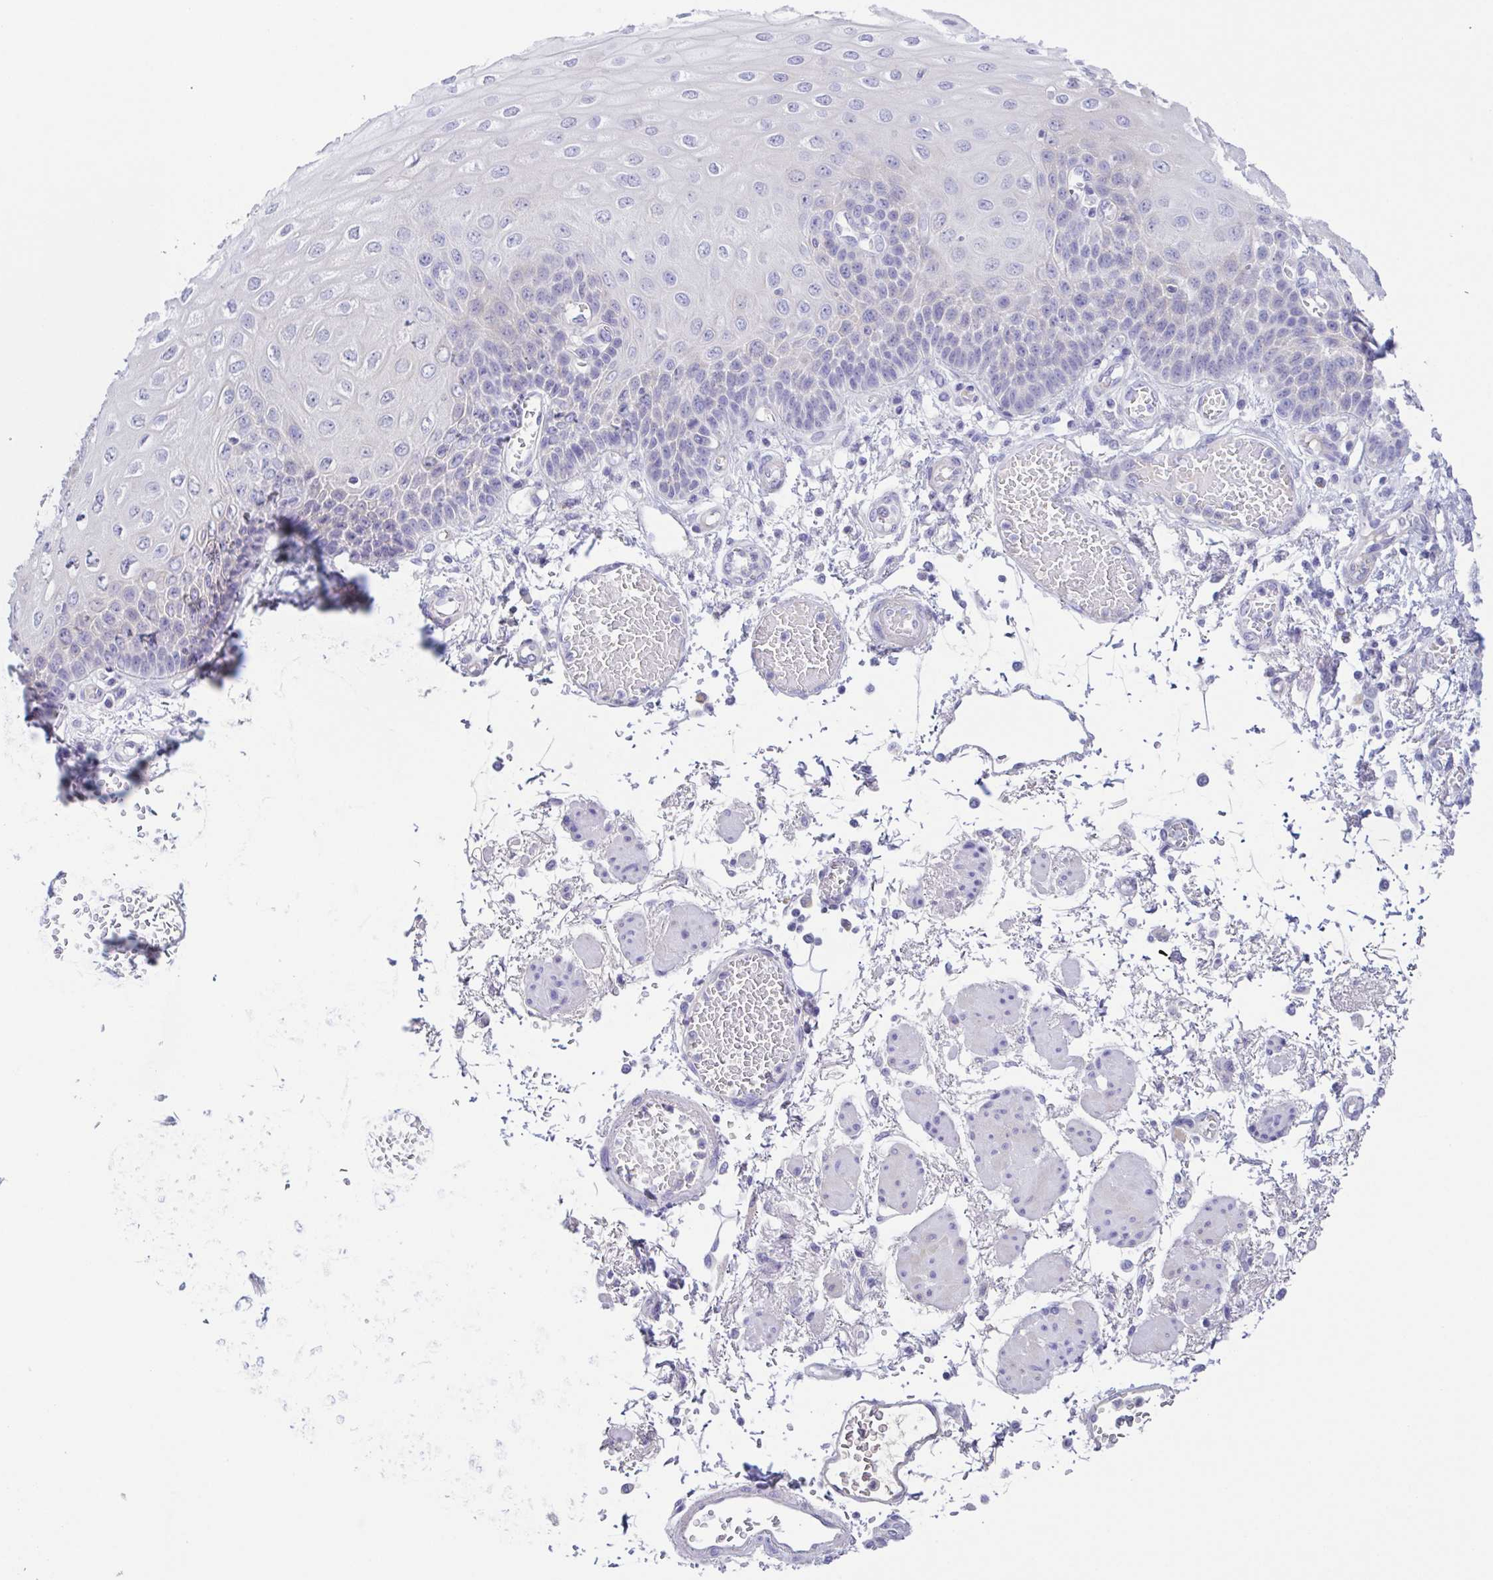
{"staining": {"intensity": "negative", "quantity": "none", "location": "none"}, "tissue": "esophagus", "cell_type": "Squamous epithelial cells", "image_type": "normal", "snomed": [{"axis": "morphology", "description": "Normal tissue, NOS"}, {"axis": "morphology", "description": "Adenocarcinoma, NOS"}, {"axis": "topography", "description": "Esophagus"}], "caption": "Immunohistochemistry (IHC) micrograph of unremarkable esophagus: human esophagus stained with DAB demonstrates no significant protein positivity in squamous epithelial cells.", "gene": "A1BG", "patient": {"sex": "male", "age": 81}}